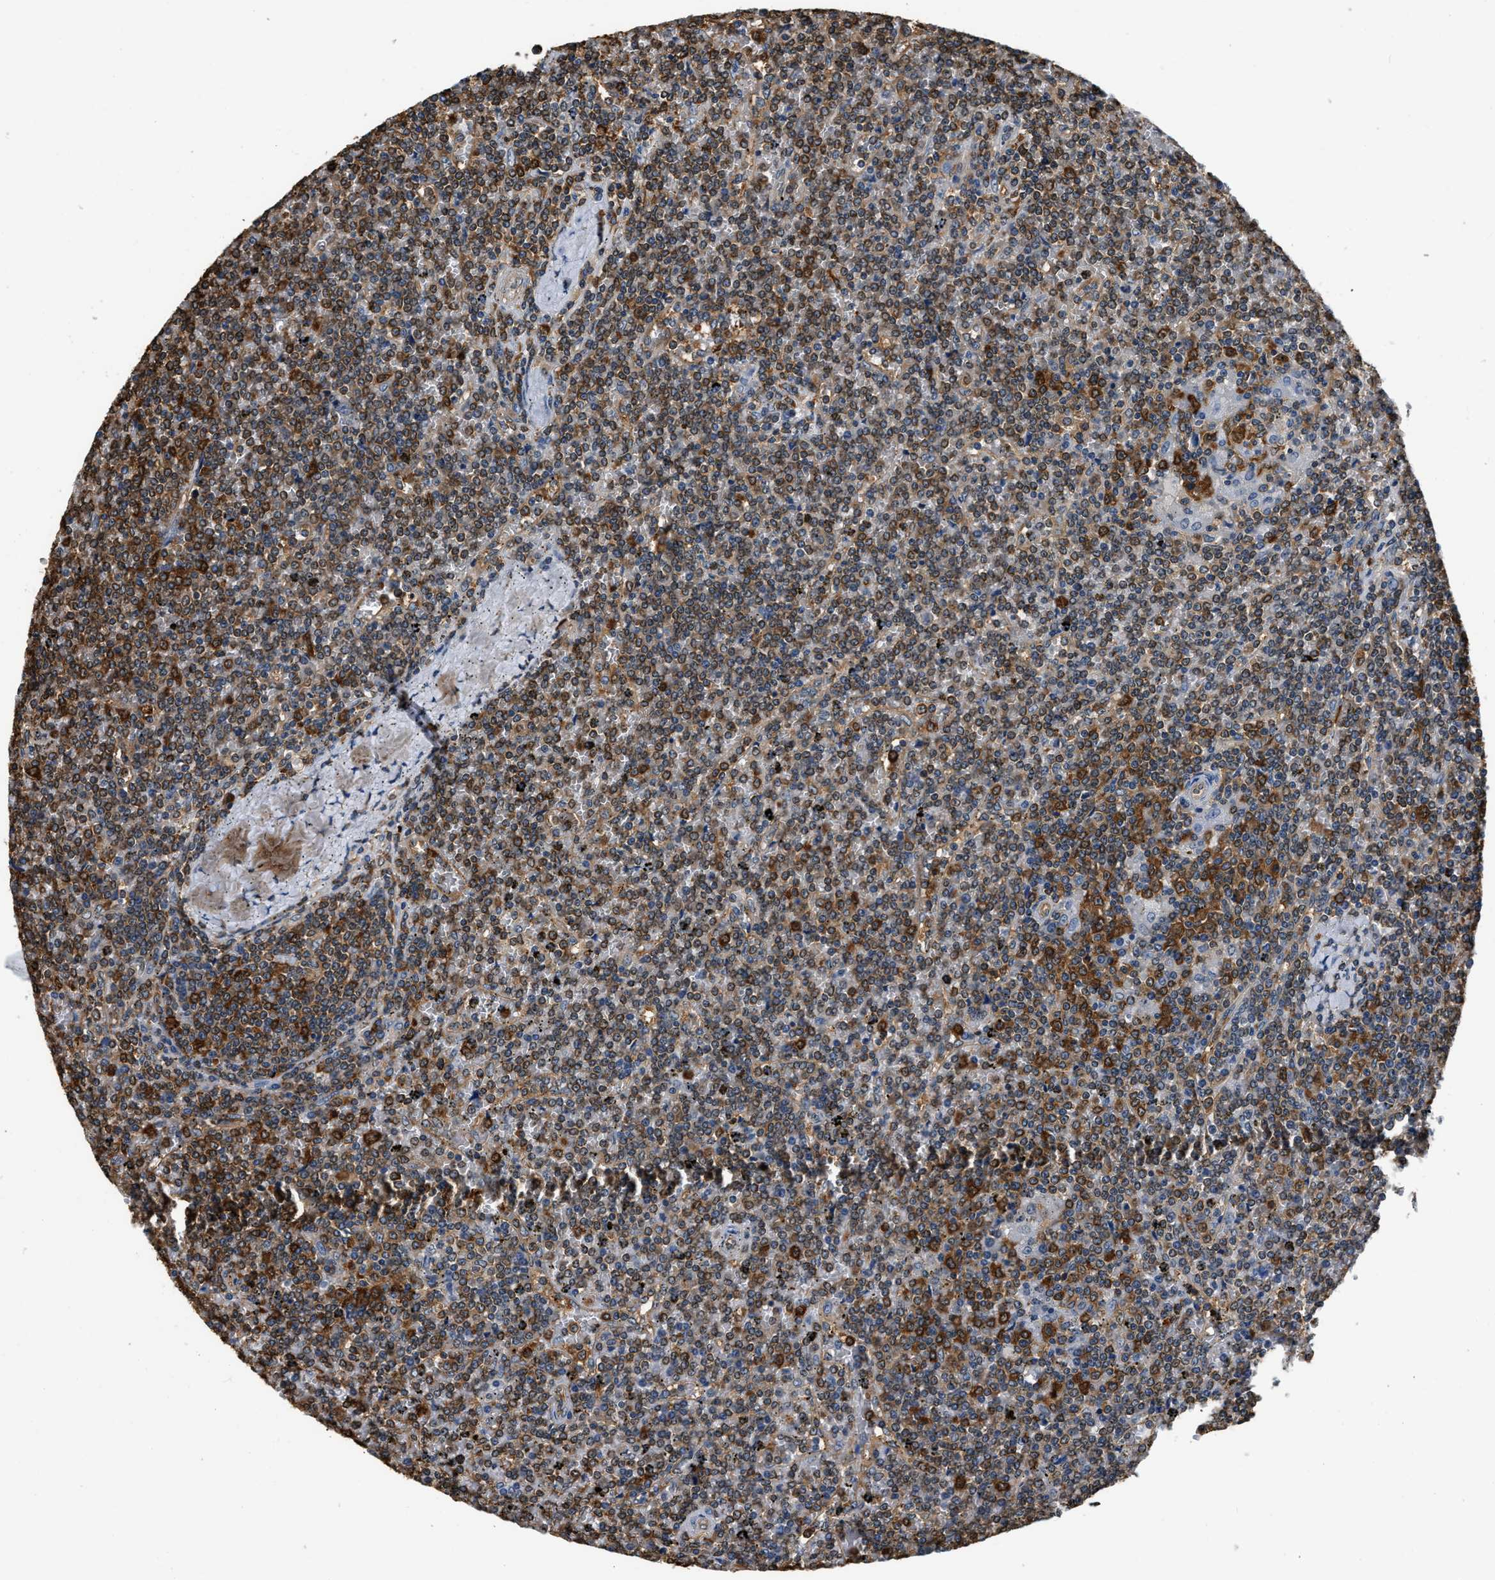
{"staining": {"intensity": "moderate", "quantity": ">75%", "location": "cytoplasmic/membranous"}, "tissue": "lymphoma", "cell_type": "Tumor cells", "image_type": "cancer", "snomed": [{"axis": "morphology", "description": "Malignant lymphoma, non-Hodgkin's type, Low grade"}, {"axis": "topography", "description": "Spleen"}], "caption": "This is a histology image of immunohistochemistry staining of malignant lymphoma, non-Hodgkin's type (low-grade), which shows moderate positivity in the cytoplasmic/membranous of tumor cells.", "gene": "PPP2R1B", "patient": {"sex": "female", "age": 19}}